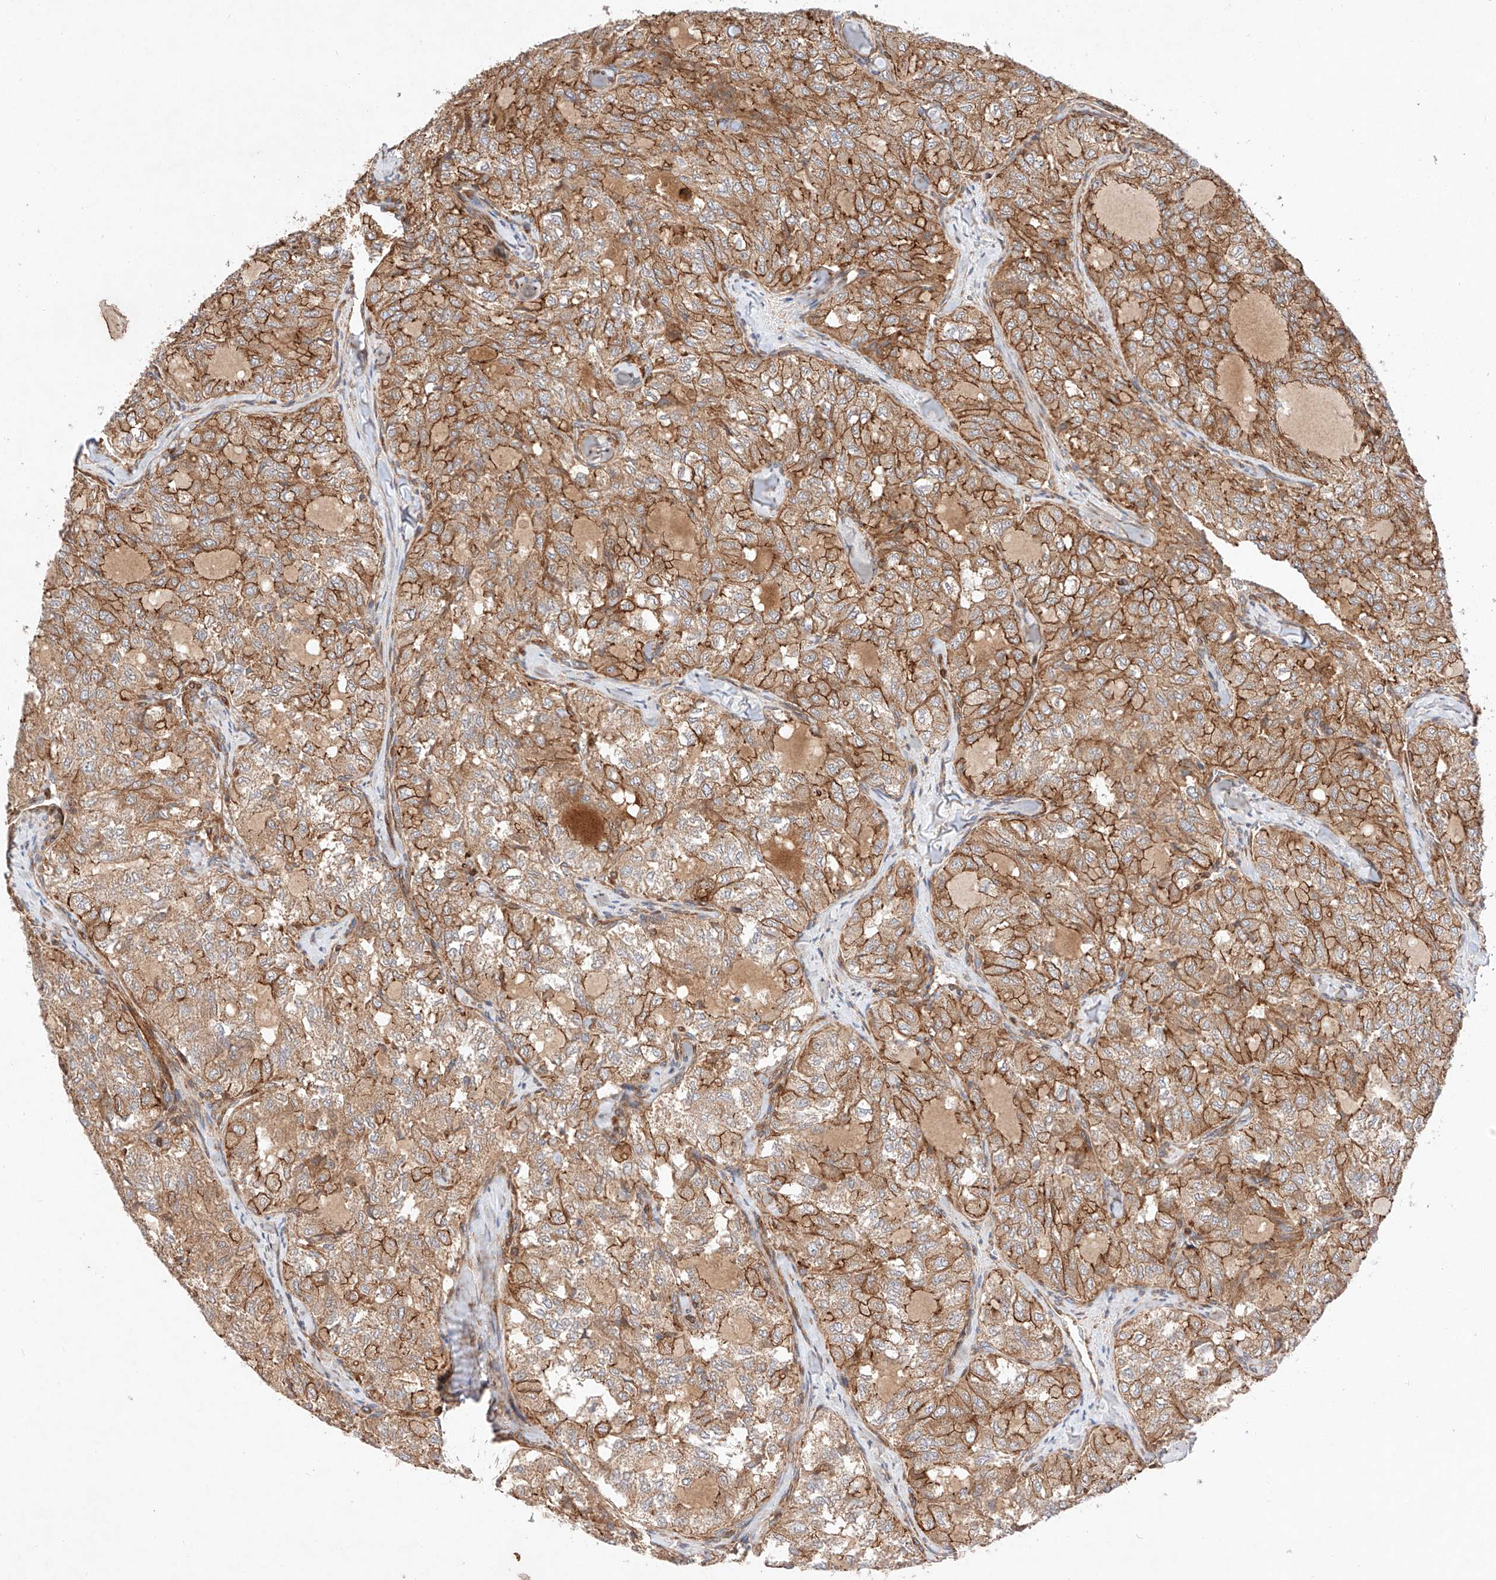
{"staining": {"intensity": "strong", "quantity": ">75%", "location": "cytoplasmic/membranous"}, "tissue": "thyroid cancer", "cell_type": "Tumor cells", "image_type": "cancer", "snomed": [{"axis": "morphology", "description": "Follicular adenoma carcinoma, NOS"}, {"axis": "topography", "description": "Thyroid gland"}], "caption": "Thyroid follicular adenoma carcinoma stained for a protein (brown) shows strong cytoplasmic/membranous positive positivity in approximately >75% of tumor cells.", "gene": "RAB23", "patient": {"sex": "male", "age": 75}}